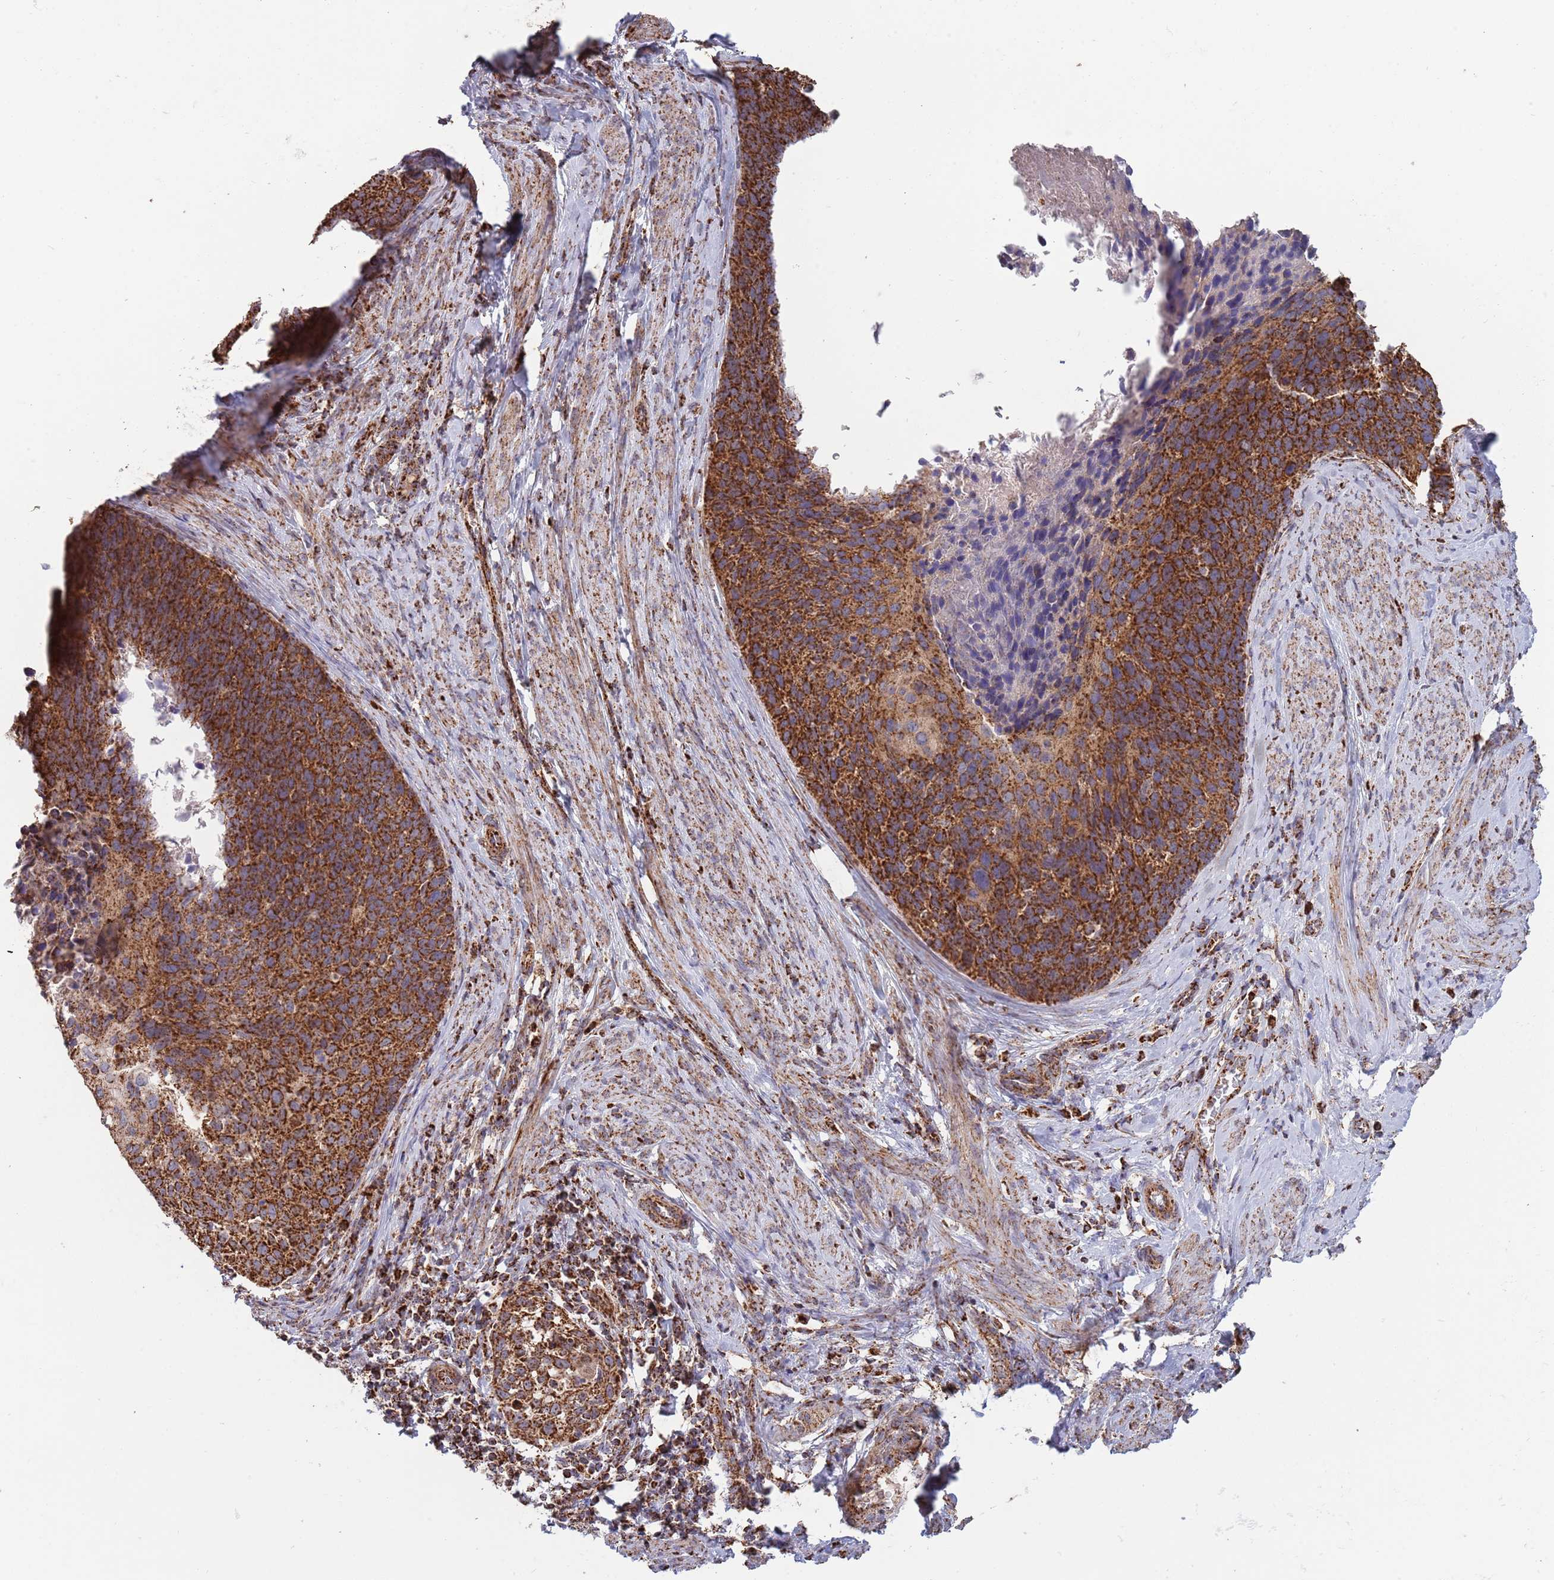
{"staining": {"intensity": "strong", "quantity": ">75%", "location": "cytoplasmic/membranous"}, "tissue": "cervical cancer", "cell_type": "Tumor cells", "image_type": "cancer", "snomed": [{"axis": "morphology", "description": "Squamous cell carcinoma, NOS"}, {"axis": "topography", "description": "Cervix"}], "caption": "Strong cytoplasmic/membranous expression is seen in about >75% of tumor cells in cervical cancer. (DAB (3,3'-diaminobenzidine) = brown stain, brightfield microscopy at high magnification).", "gene": "VPS16", "patient": {"sex": "female", "age": 80}}